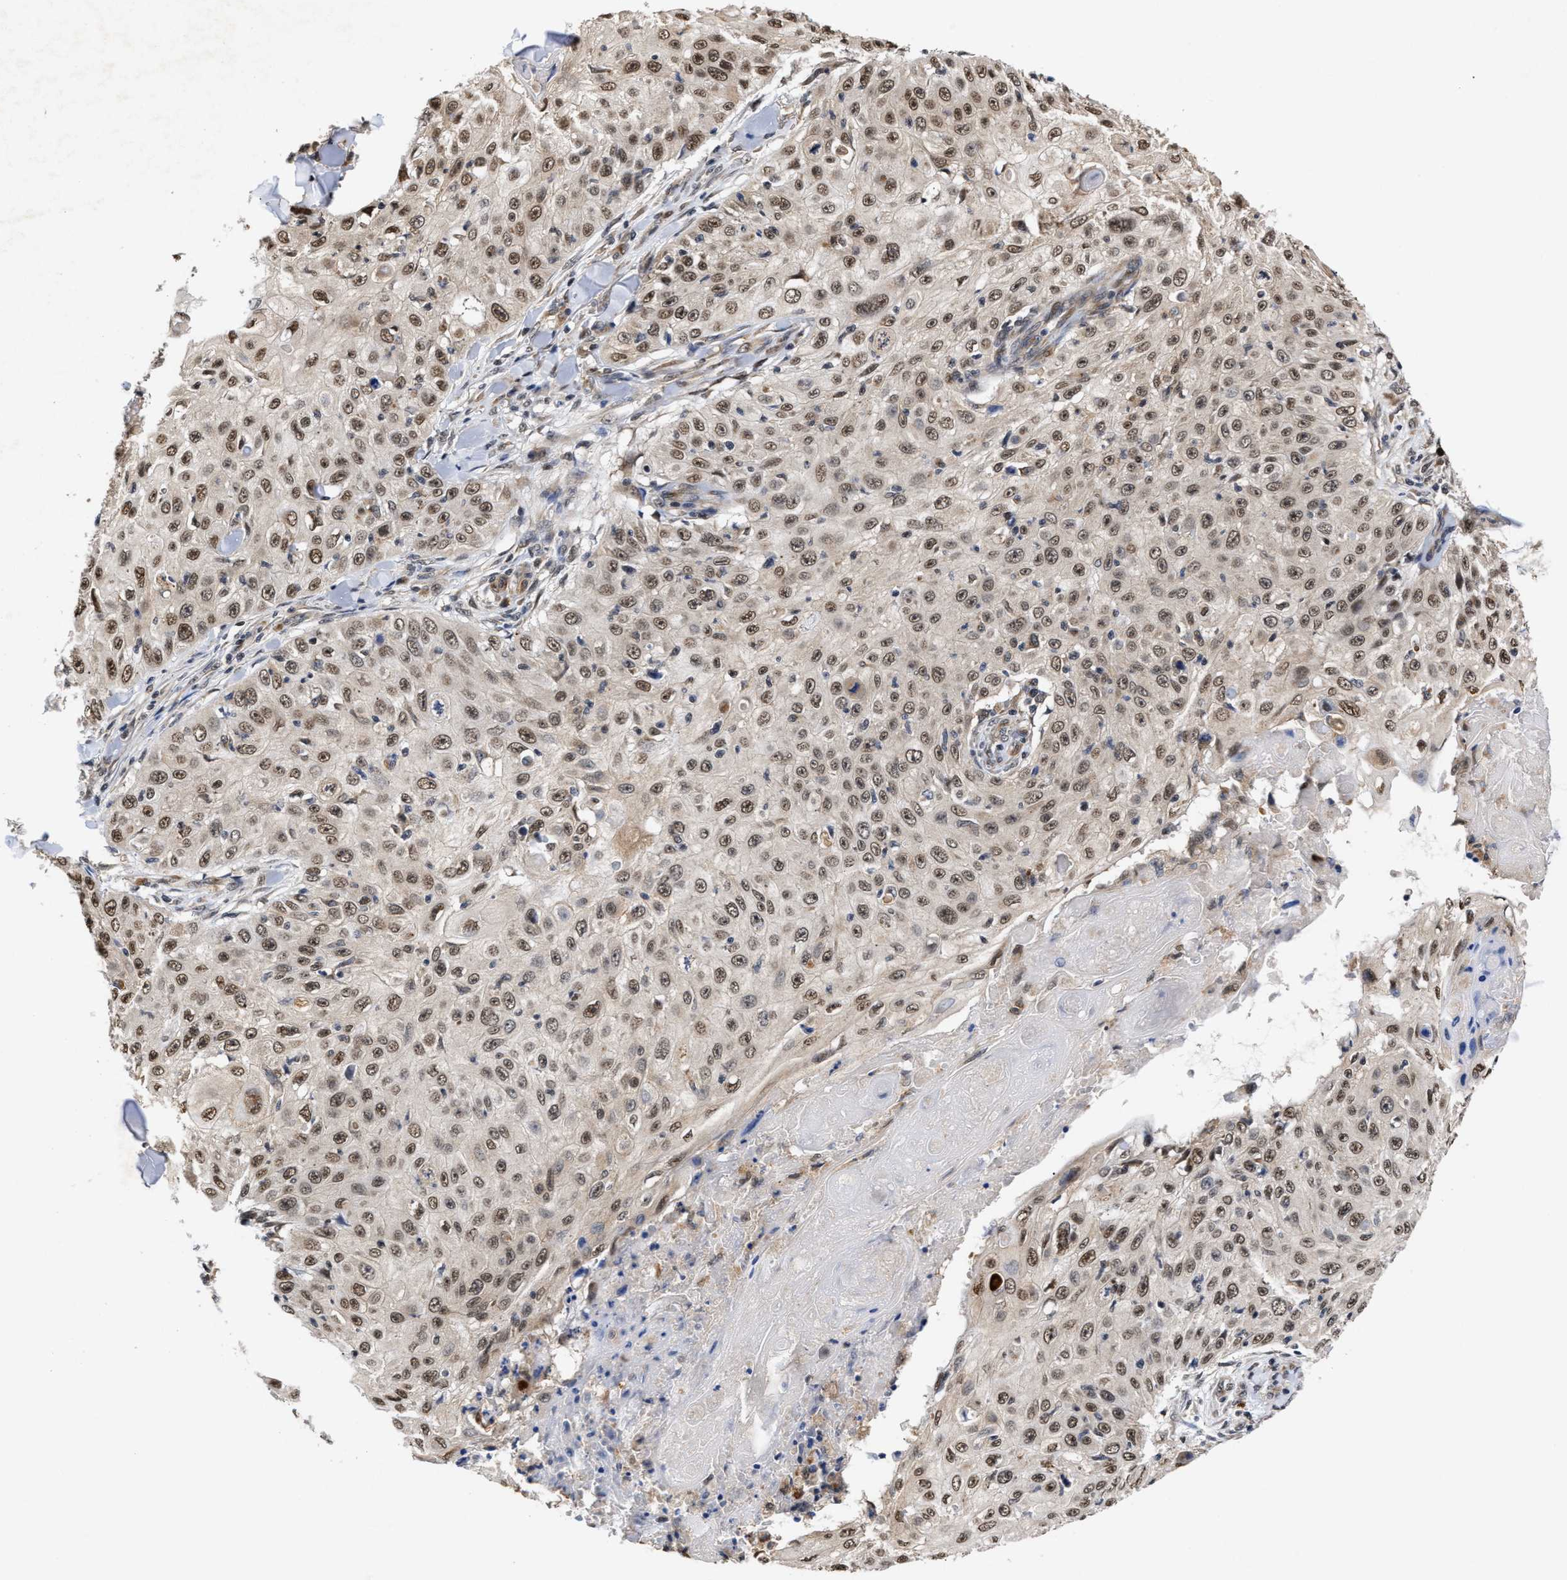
{"staining": {"intensity": "moderate", "quantity": ">75%", "location": "nuclear"}, "tissue": "skin cancer", "cell_type": "Tumor cells", "image_type": "cancer", "snomed": [{"axis": "morphology", "description": "Squamous cell carcinoma, NOS"}, {"axis": "topography", "description": "Skin"}], "caption": "Human skin cancer (squamous cell carcinoma) stained with a protein marker exhibits moderate staining in tumor cells.", "gene": "CLIP2", "patient": {"sex": "male", "age": 86}}